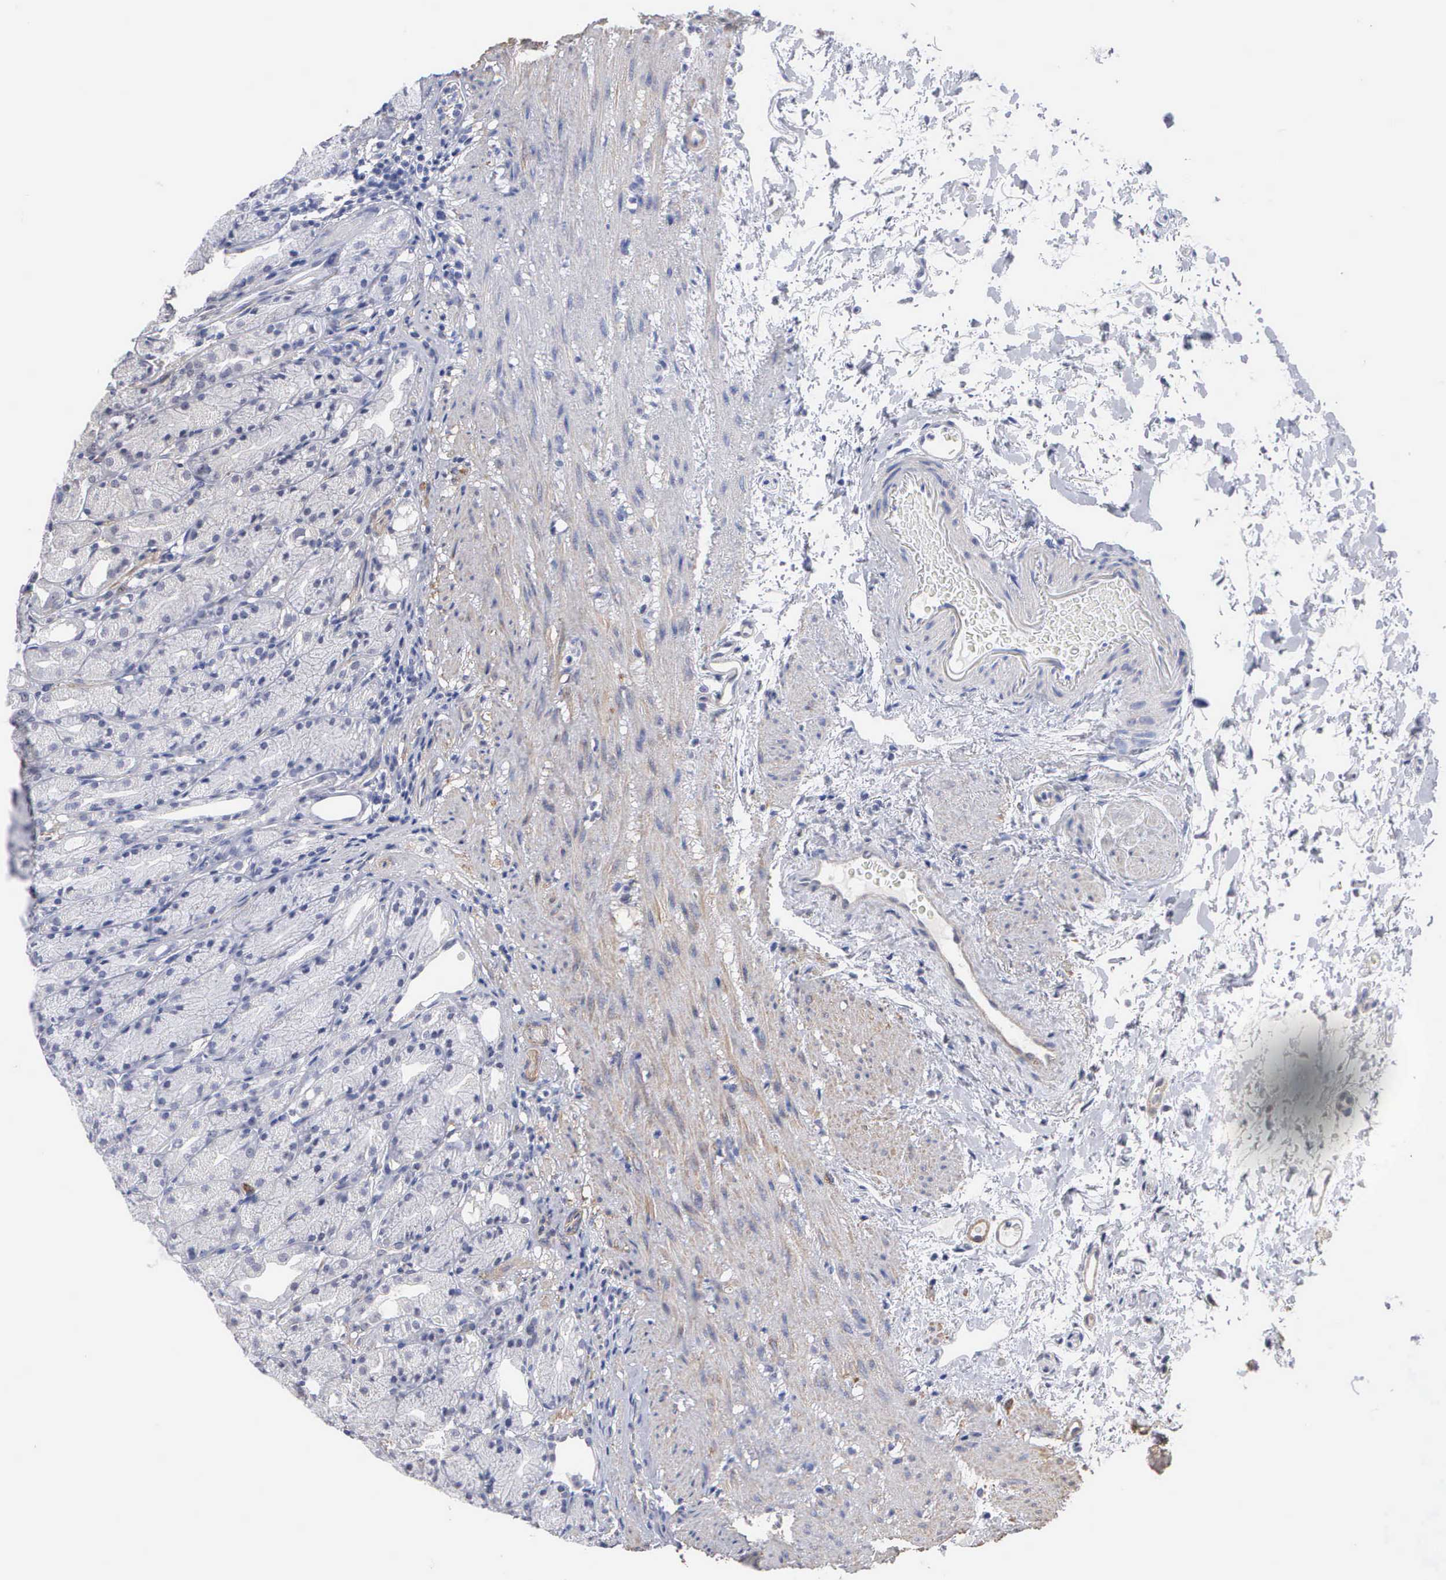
{"staining": {"intensity": "negative", "quantity": "none", "location": "none"}, "tissue": "stomach", "cell_type": "Glandular cells", "image_type": "normal", "snomed": [{"axis": "morphology", "description": "Normal tissue, NOS"}, {"axis": "topography", "description": "Stomach, upper"}], "caption": "Stomach stained for a protein using immunohistochemistry (IHC) reveals no staining glandular cells.", "gene": "ELFN2", "patient": {"sex": "female", "age": 75}}